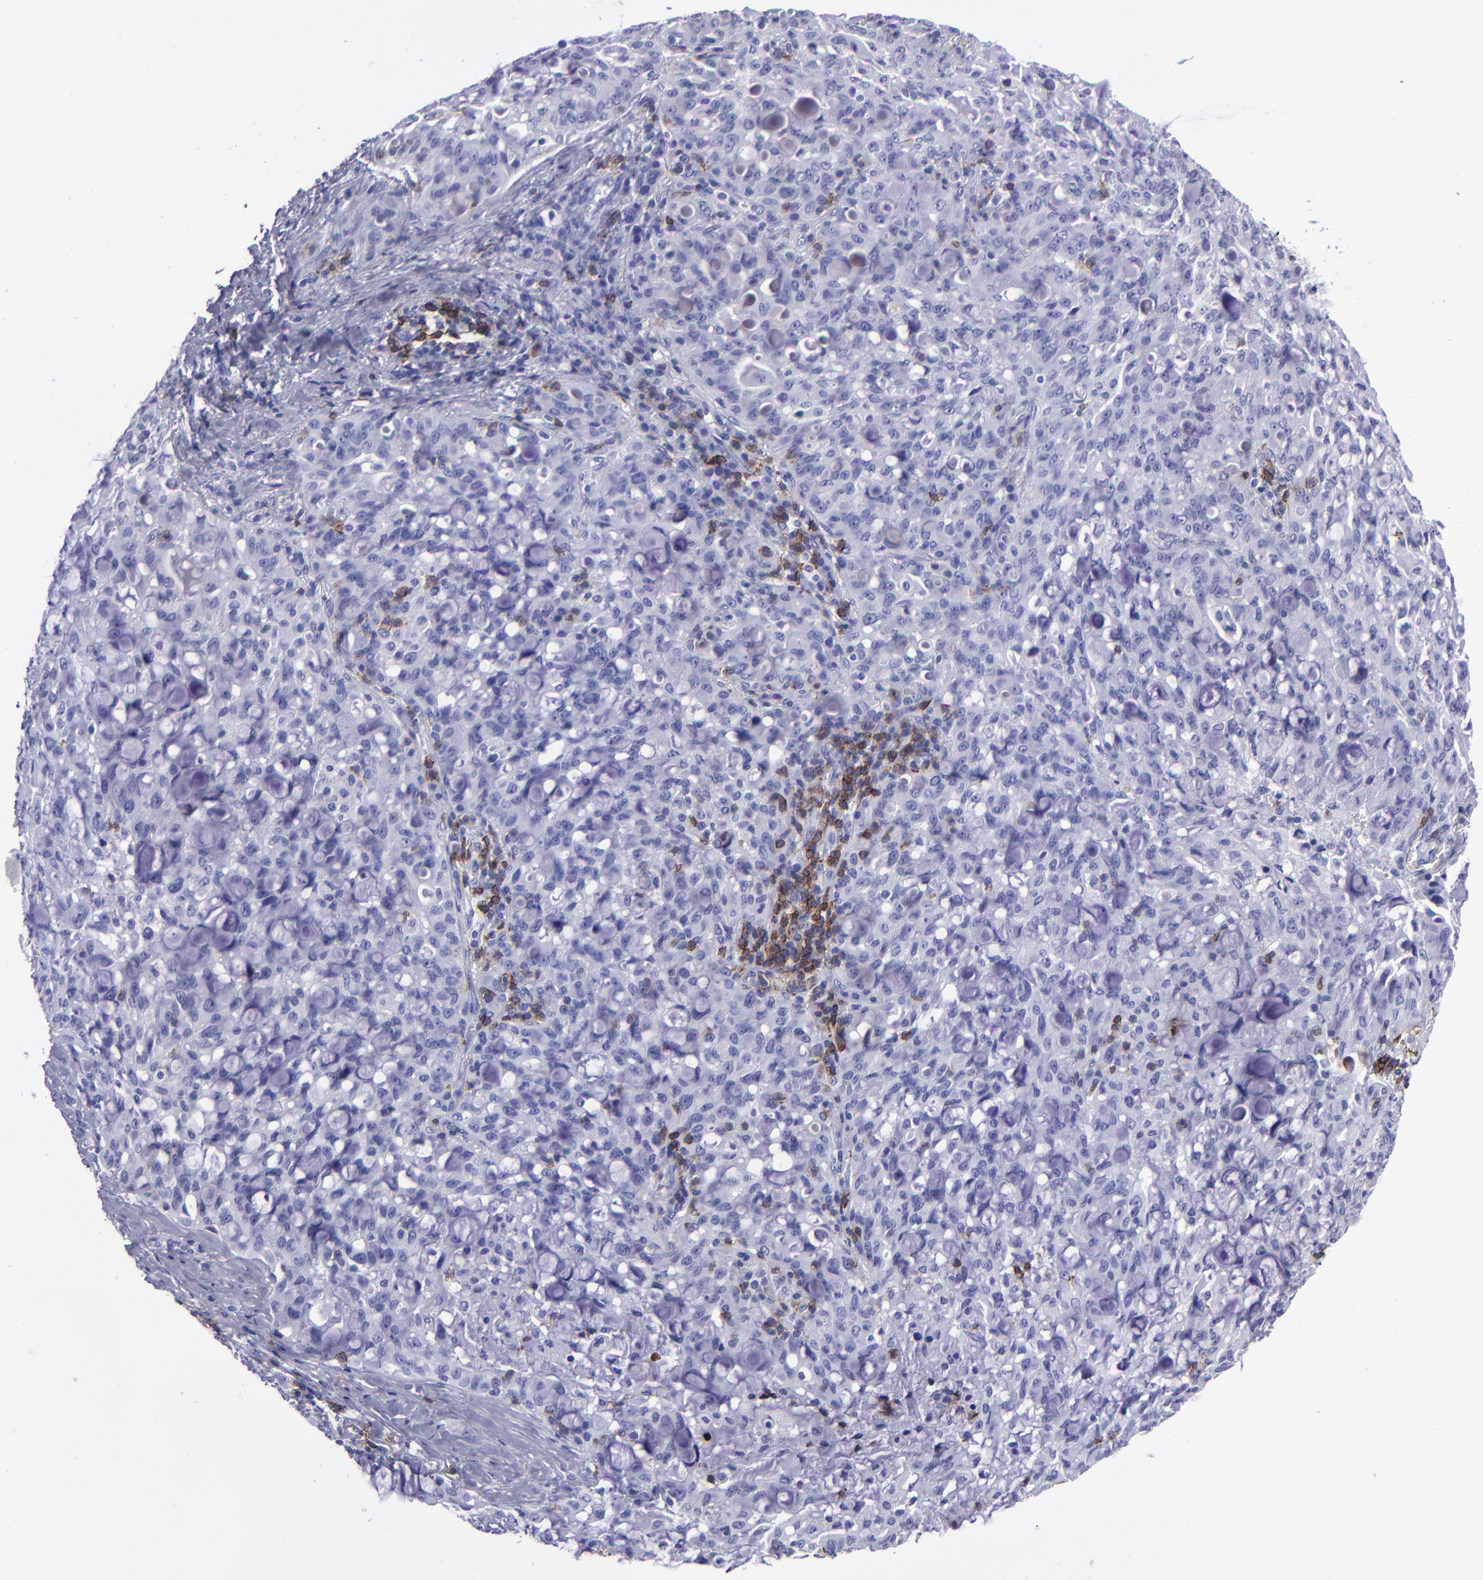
{"staining": {"intensity": "negative", "quantity": "none", "location": "none"}, "tissue": "lung cancer", "cell_type": "Tumor cells", "image_type": "cancer", "snomed": [{"axis": "morphology", "description": "Adenocarcinoma, NOS"}, {"axis": "topography", "description": "Lung"}], "caption": "Tumor cells show no significant protein expression in lung adenocarcinoma. Brightfield microscopy of immunohistochemistry stained with DAB (3,3'-diaminobenzidine) (brown) and hematoxylin (blue), captured at high magnification.", "gene": "CD6", "patient": {"sex": "female", "age": 44}}